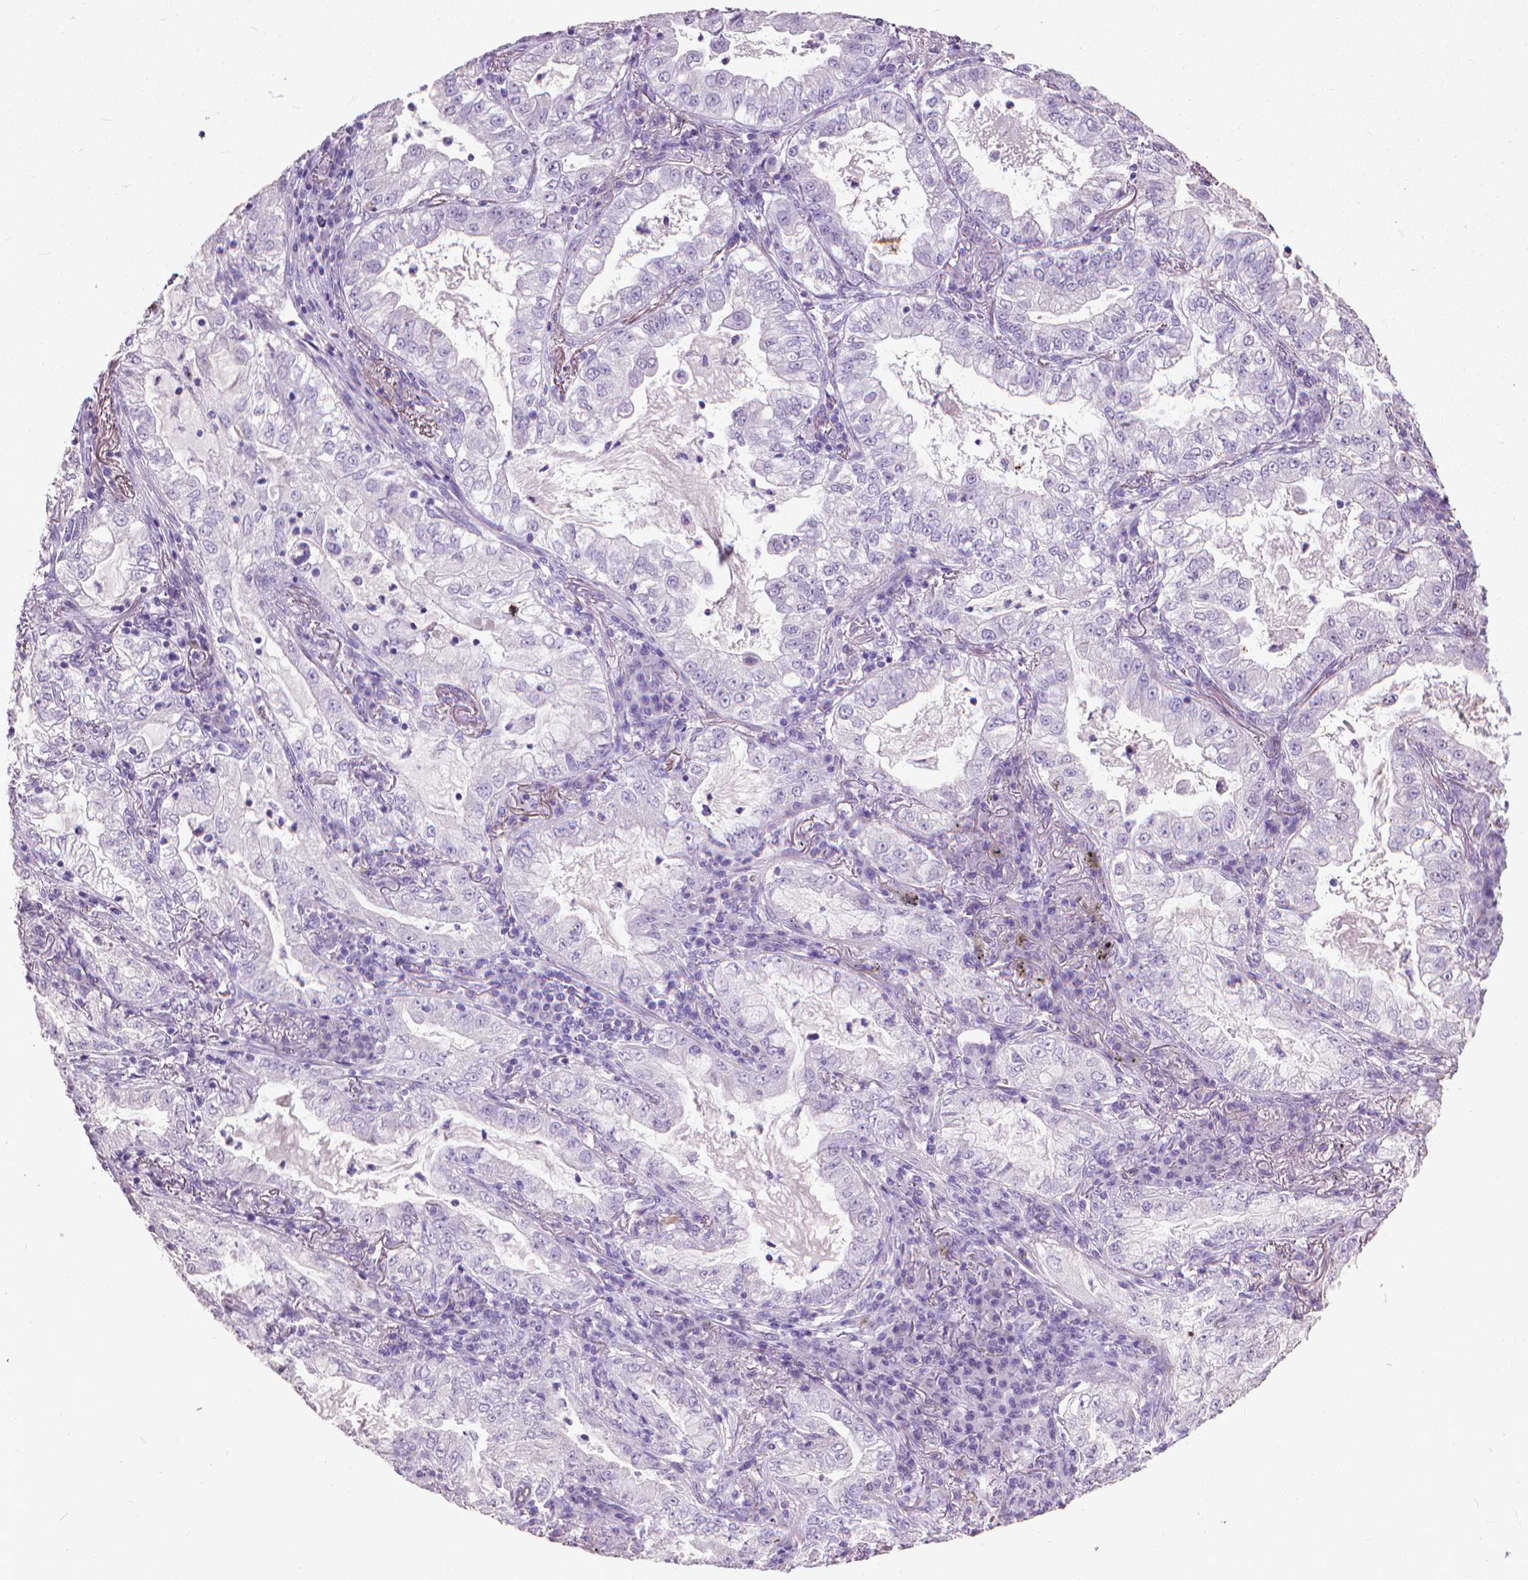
{"staining": {"intensity": "negative", "quantity": "none", "location": "none"}, "tissue": "lung cancer", "cell_type": "Tumor cells", "image_type": "cancer", "snomed": [{"axis": "morphology", "description": "Adenocarcinoma, NOS"}, {"axis": "topography", "description": "Lung"}], "caption": "Immunohistochemistry (IHC) of human adenocarcinoma (lung) displays no staining in tumor cells.", "gene": "KRT5", "patient": {"sex": "female", "age": 73}}